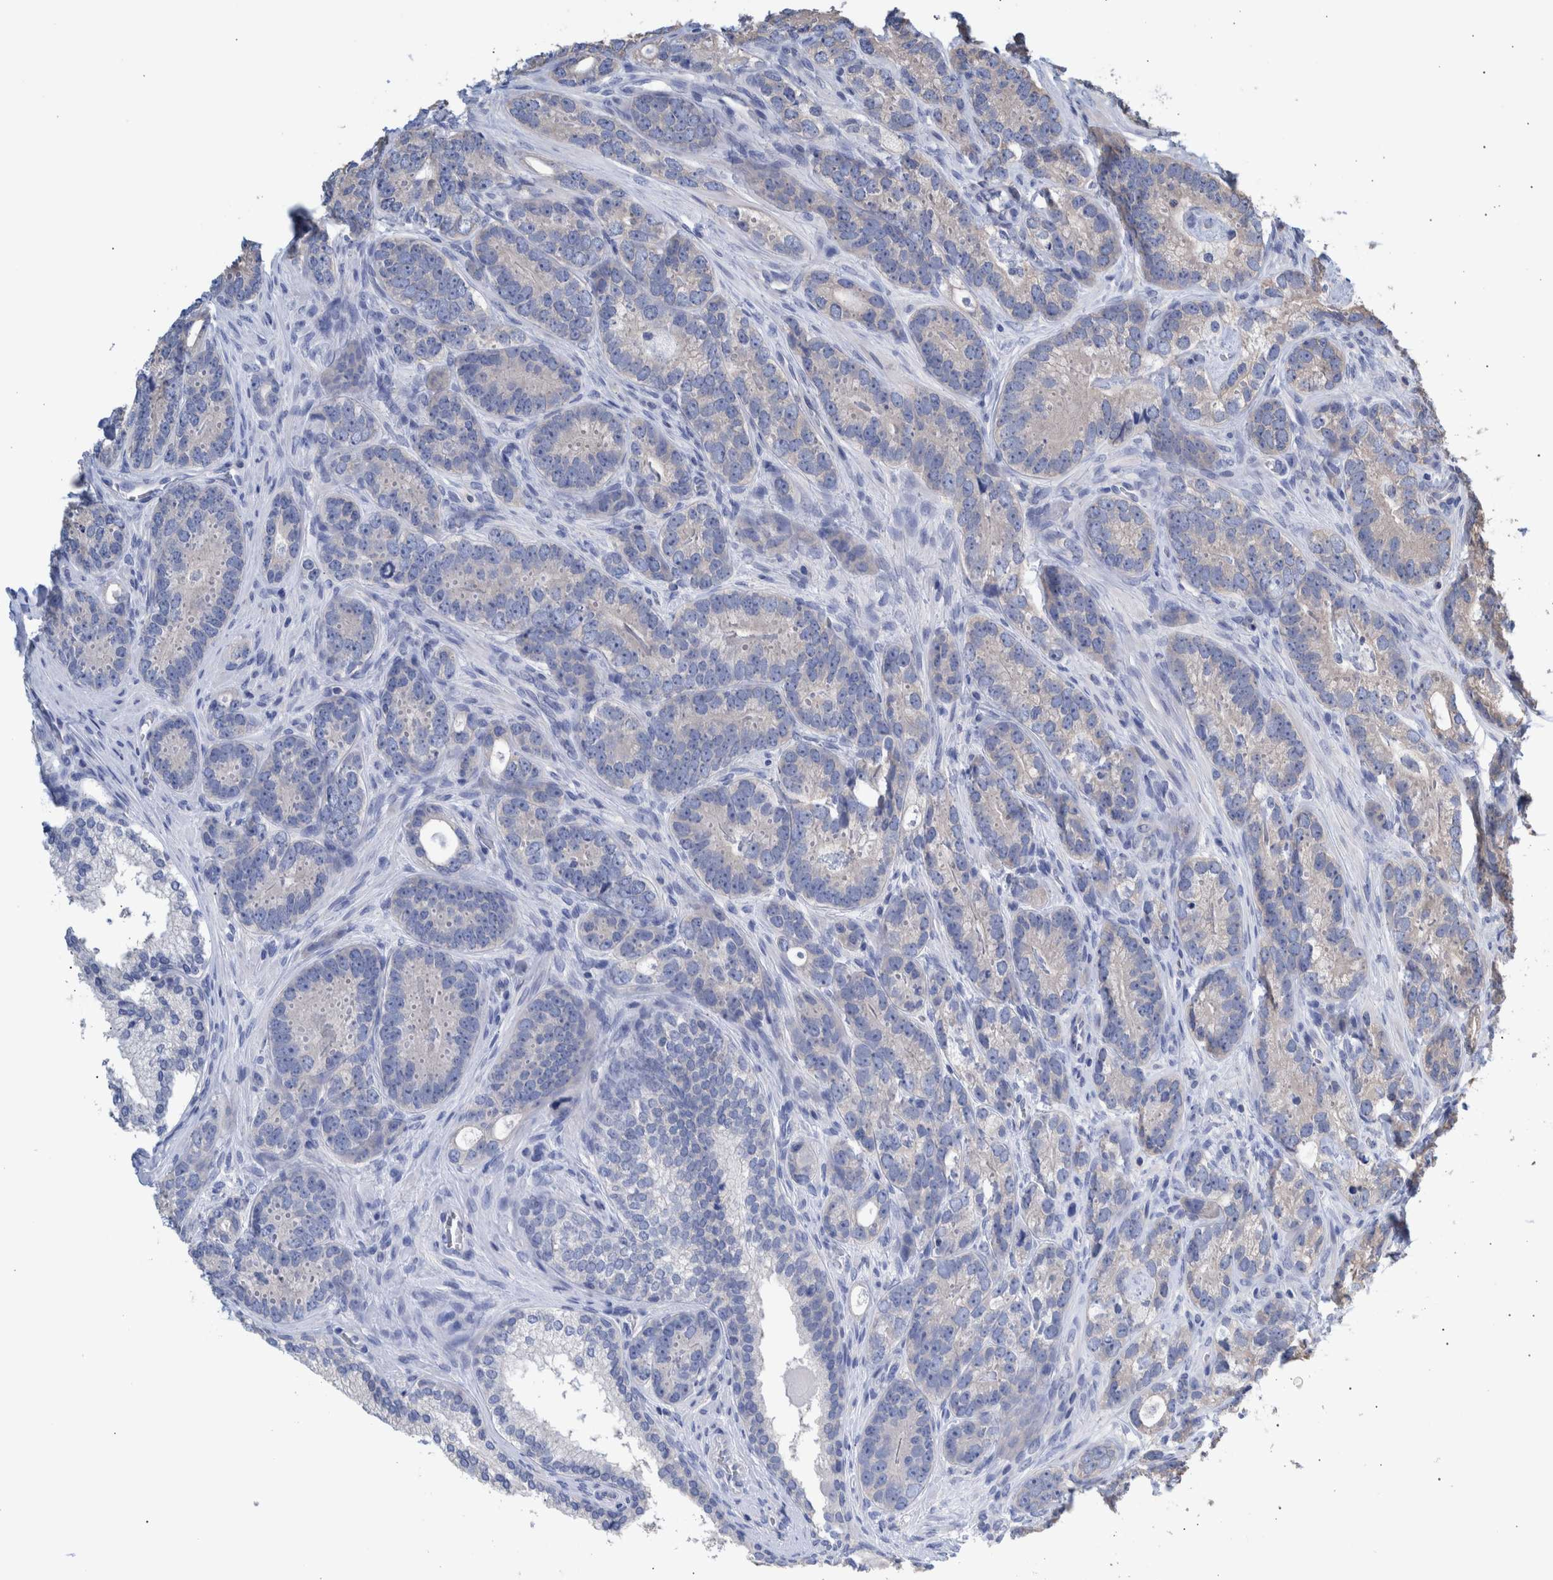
{"staining": {"intensity": "negative", "quantity": "none", "location": "none"}, "tissue": "prostate cancer", "cell_type": "Tumor cells", "image_type": "cancer", "snomed": [{"axis": "morphology", "description": "Adenocarcinoma, High grade"}, {"axis": "topography", "description": "Prostate"}], "caption": "Photomicrograph shows no protein expression in tumor cells of prostate high-grade adenocarcinoma tissue. The staining is performed using DAB brown chromogen with nuclei counter-stained in using hematoxylin.", "gene": "PPP3CC", "patient": {"sex": "male", "age": 56}}